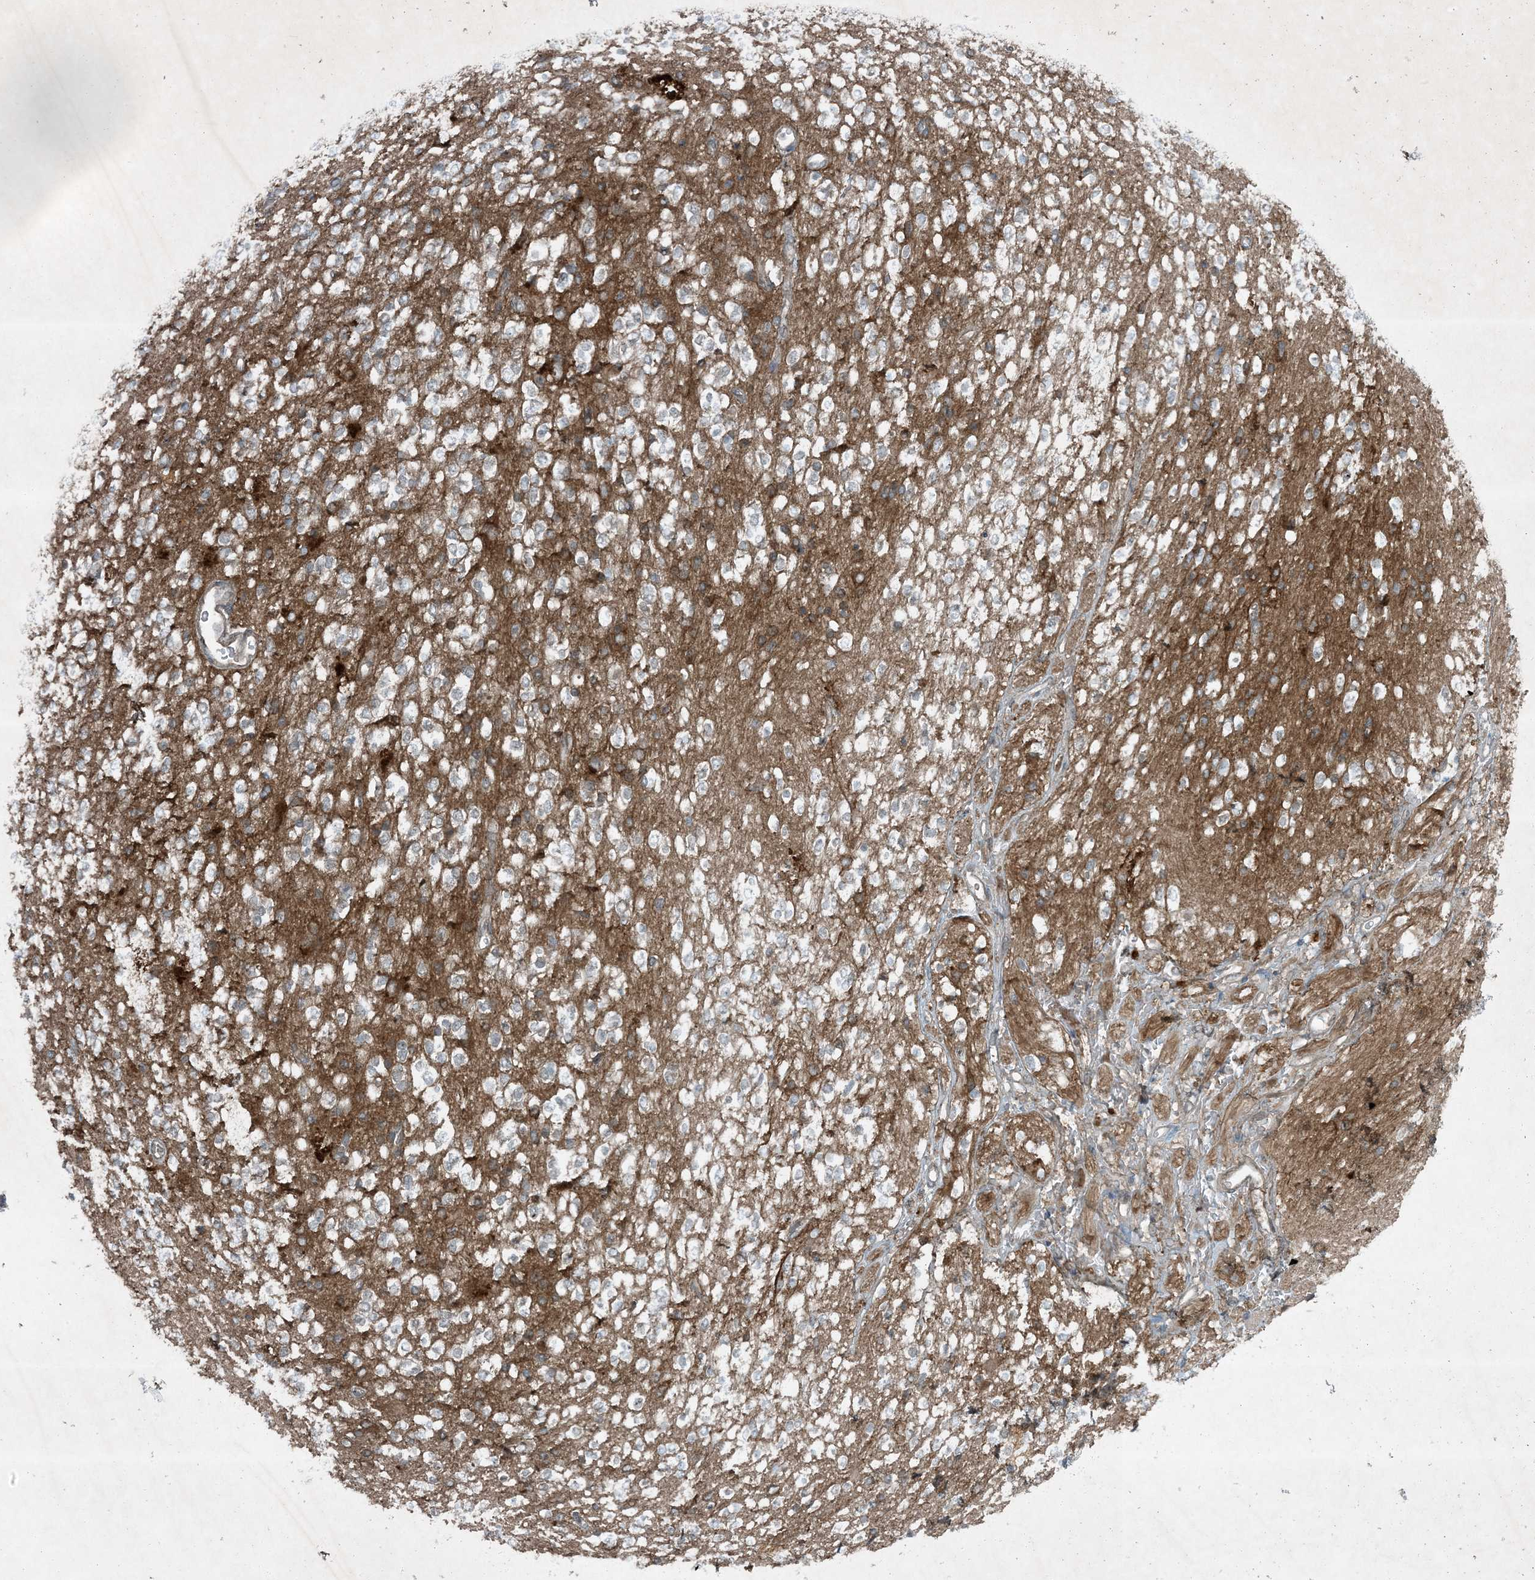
{"staining": {"intensity": "negative", "quantity": "none", "location": "none"}, "tissue": "glioma", "cell_type": "Tumor cells", "image_type": "cancer", "snomed": [{"axis": "morphology", "description": "Glioma, malignant, High grade"}, {"axis": "topography", "description": "Brain"}], "caption": "IHC of malignant glioma (high-grade) shows no expression in tumor cells. Brightfield microscopy of immunohistochemistry (IHC) stained with DAB (brown) and hematoxylin (blue), captured at high magnification.", "gene": "MDN1", "patient": {"sex": "male", "age": 34}}